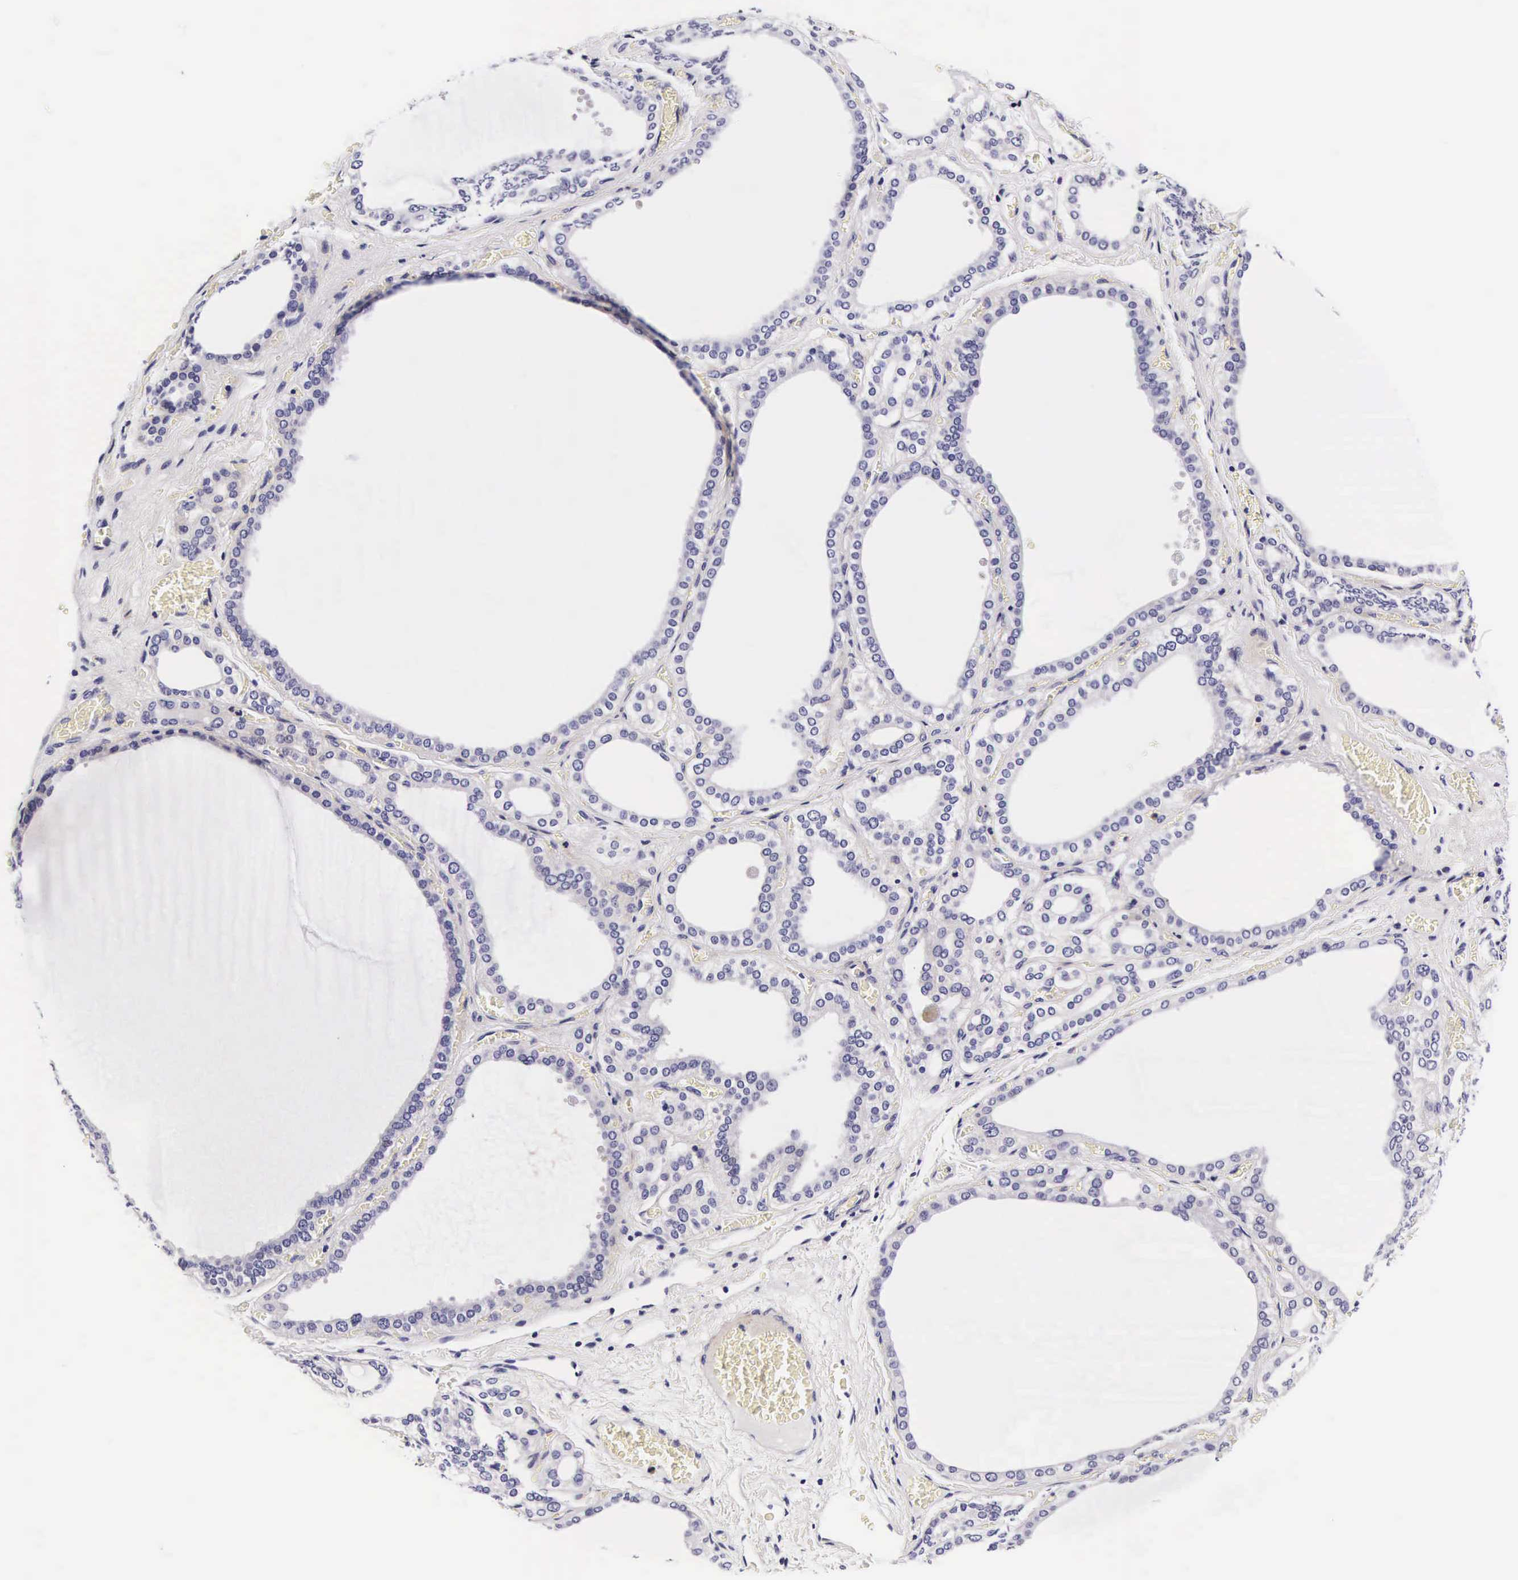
{"staining": {"intensity": "negative", "quantity": "none", "location": "none"}, "tissue": "thyroid gland", "cell_type": "Glandular cells", "image_type": "normal", "snomed": [{"axis": "morphology", "description": "Normal tissue, NOS"}, {"axis": "topography", "description": "Thyroid gland"}], "caption": "The histopathology image shows no staining of glandular cells in unremarkable thyroid gland.", "gene": "UPRT", "patient": {"sex": "female", "age": 55}}